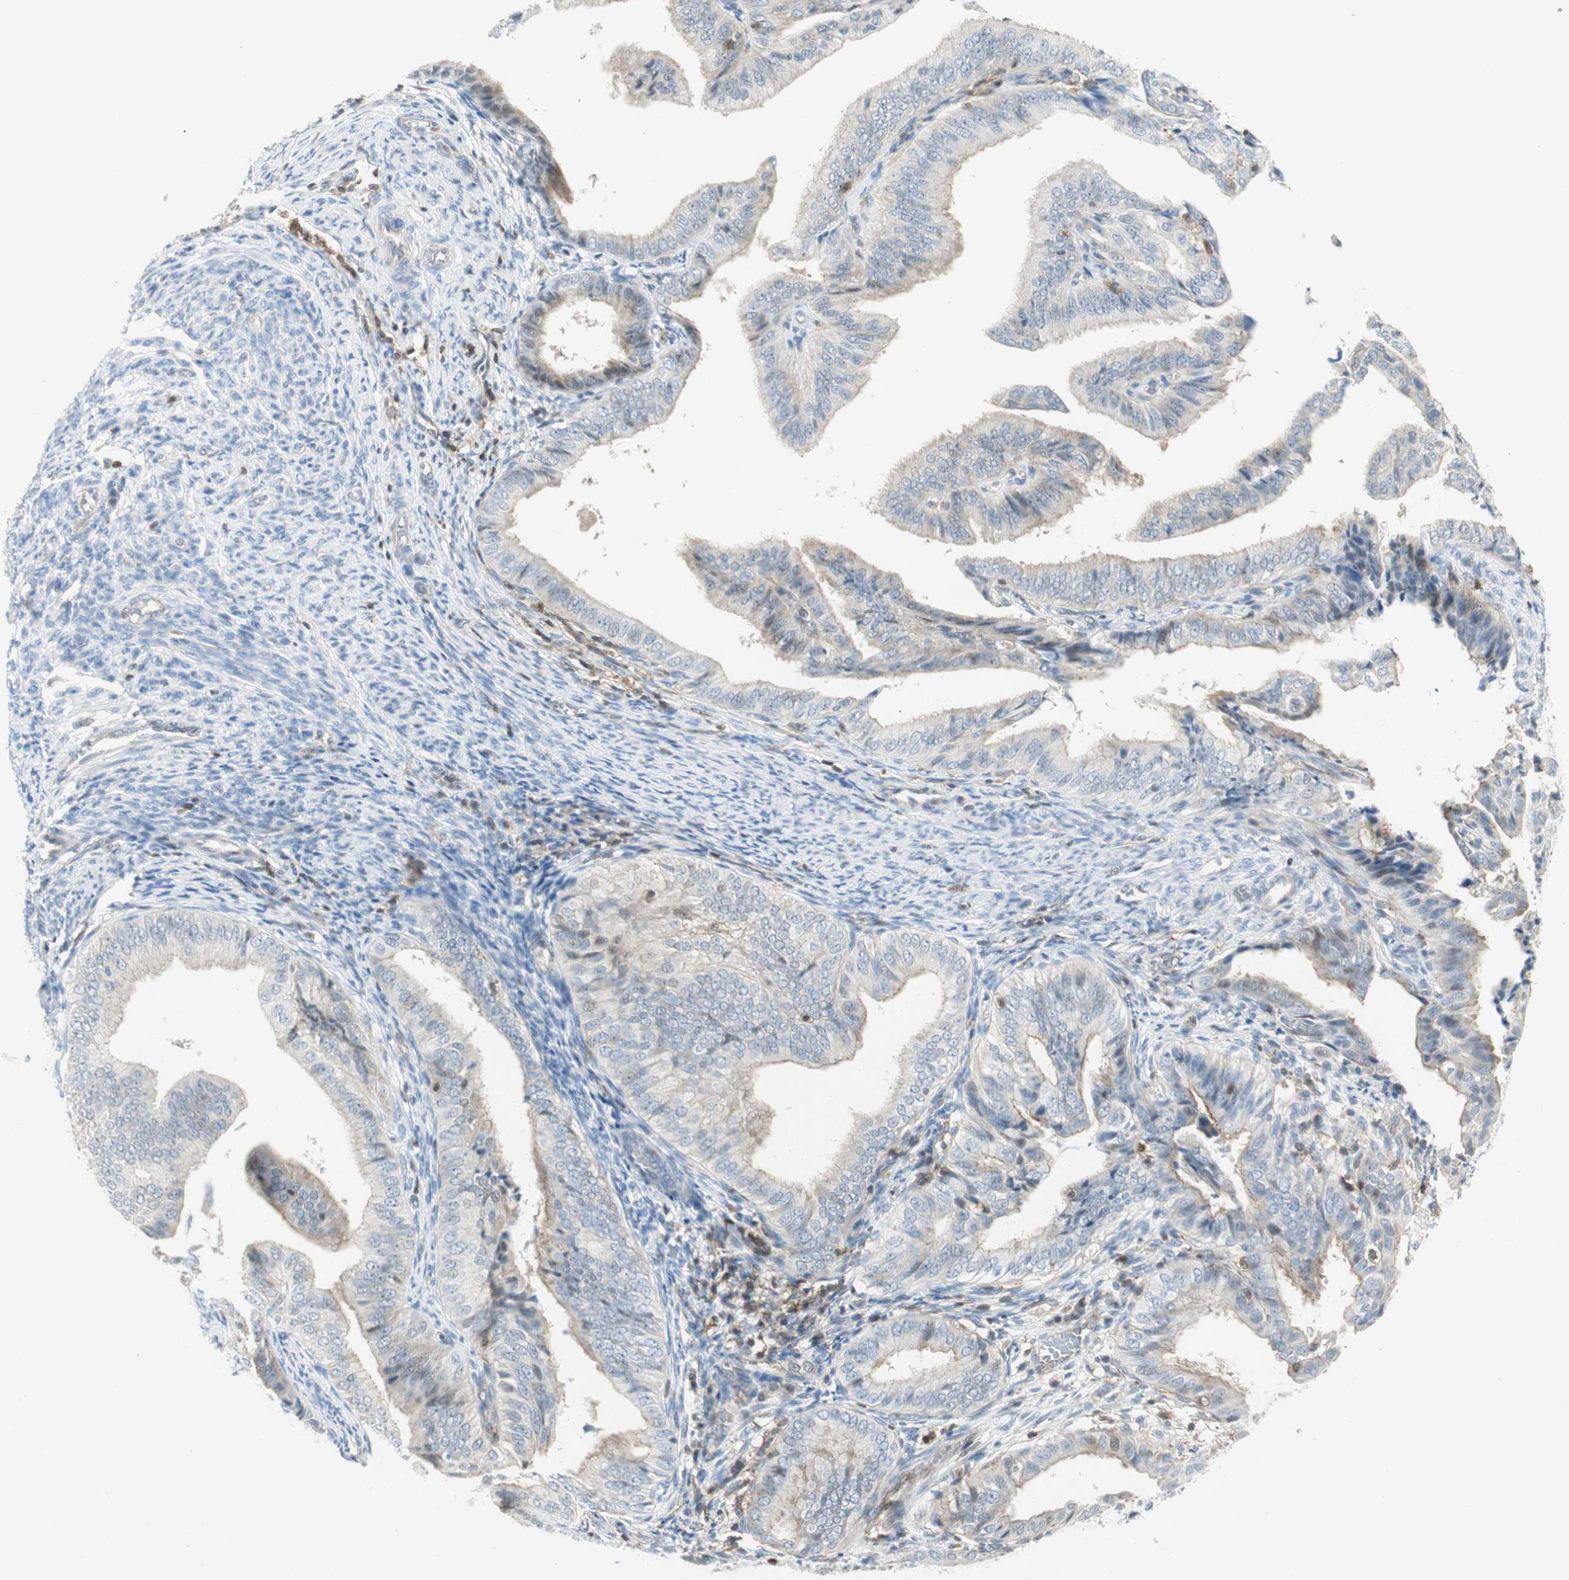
{"staining": {"intensity": "negative", "quantity": "none", "location": "none"}, "tissue": "endometrial cancer", "cell_type": "Tumor cells", "image_type": "cancer", "snomed": [{"axis": "morphology", "description": "Adenocarcinoma, NOS"}, {"axis": "topography", "description": "Endometrium"}], "caption": "Adenocarcinoma (endometrial) was stained to show a protein in brown. There is no significant staining in tumor cells.", "gene": "PPP1CA", "patient": {"sex": "female", "age": 58}}